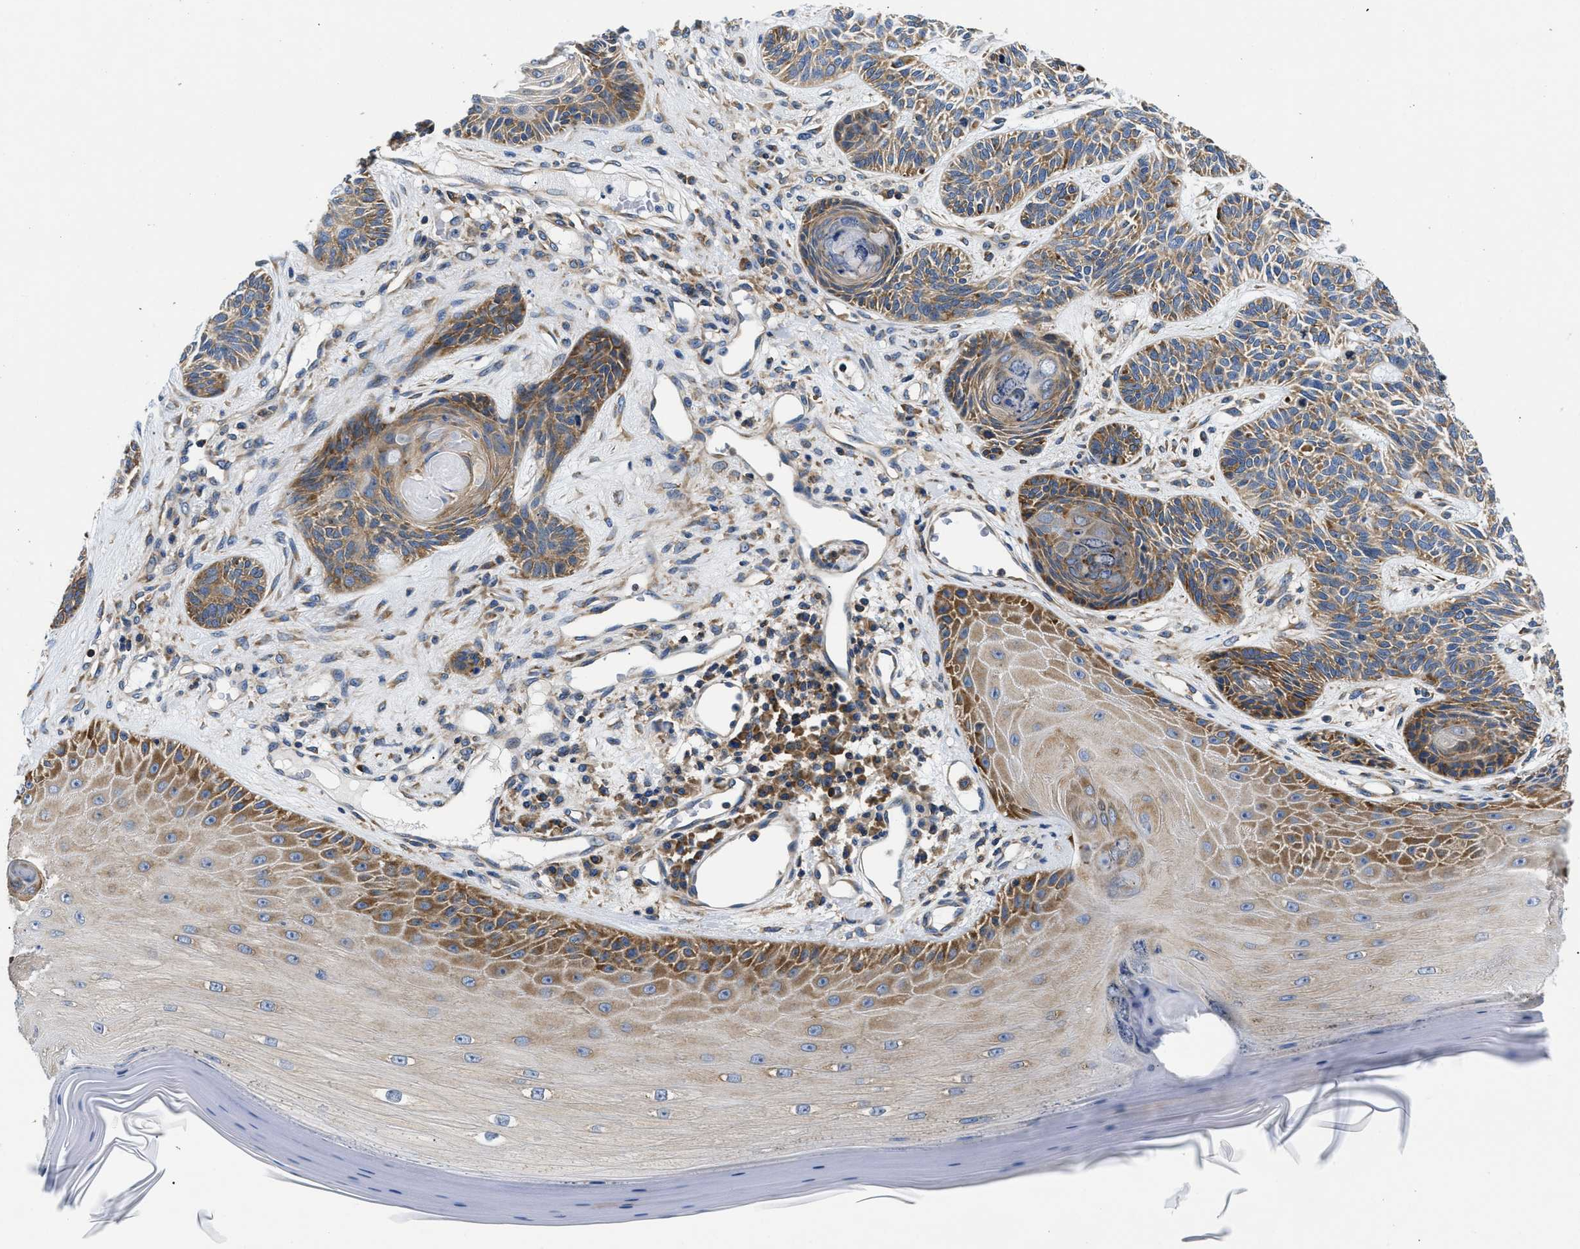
{"staining": {"intensity": "moderate", "quantity": "25%-75%", "location": "cytoplasmic/membranous"}, "tissue": "skin cancer", "cell_type": "Tumor cells", "image_type": "cancer", "snomed": [{"axis": "morphology", "description": "Basal cell carcinoma"}, {"axis": "topography", "description": "Skin"}], "caption": "Skin basal cell carcinoma stained with a protein marker demonstrates moderate staining in tumor cells.", "gene": "ABCF1", "patient": {"sex": "male", "age": 55}}